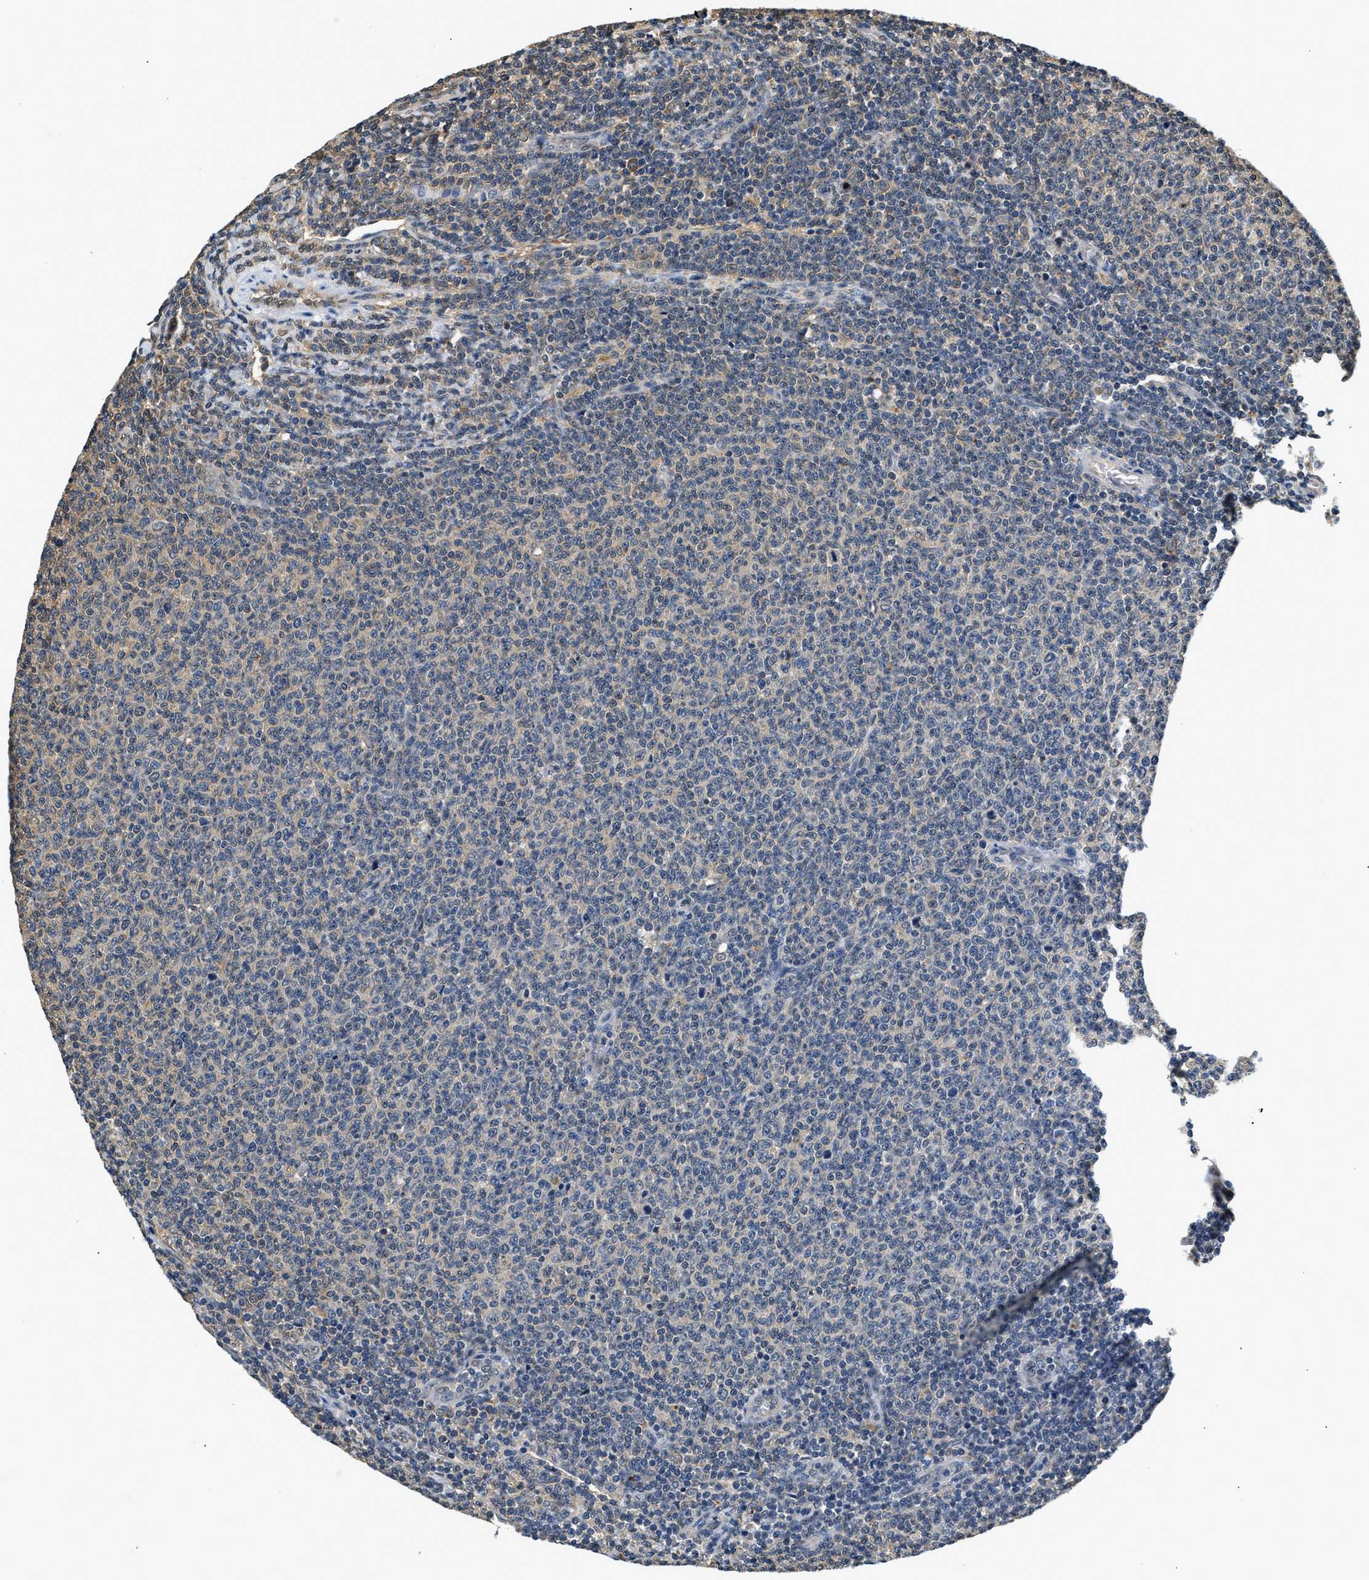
{"staining": {"intensity": "negative", "quantity": "none", "location": "none"}, "tissue": "lymphoma", "cell_type": "Tumor cells", "image_type": "cancer", "snomed": [{"axis": "morphology", "description": "Malignant lymphoma, non-Hodgkin's type, Low grade"}, {"axis": "topography", "description": "Lymph node"}], "caption": "Immunohistochemistry of human low-grade malignant lymphoma, non-Hodgkin's type exhibits no staining in tumor cells.", "gene": "BCL7C", "patient": {"sex": "male", "age": 66}}